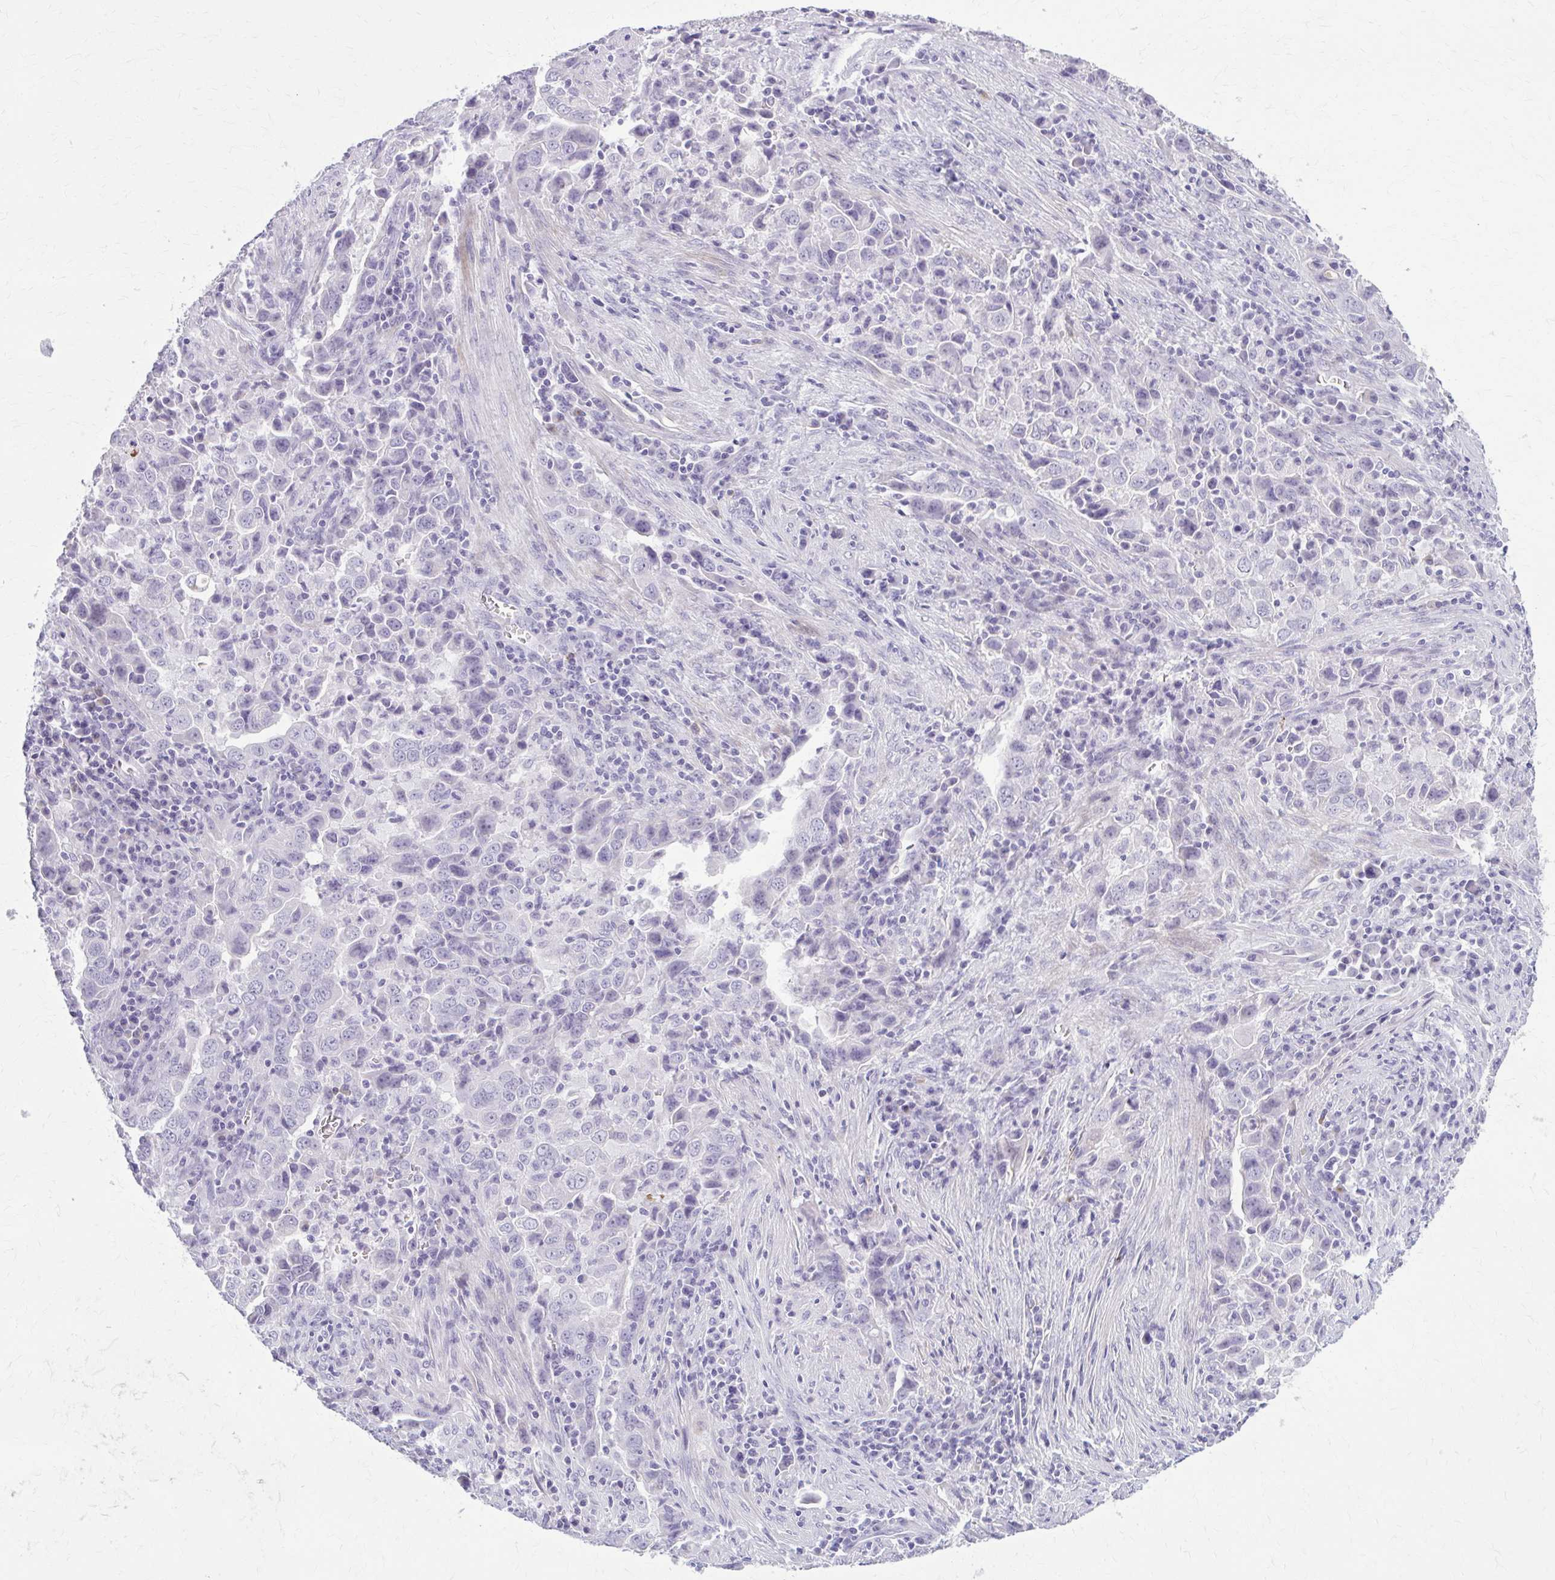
{"staining": {"intensity": "negative", "quantity": "none", "location": "none"}, "tissue": "lung cancer", "cell_type": "Tumor cells", "image_type": "cancer", "snomed": [{"axis": "morphology", "description": "Adenocarcinoma, NOS"}, {"axis": "topography", "description": "Lung"}], "caption": "High magnification brightfield microscopy of lung cancer stained with DAB (3,3'-diaminobenzidine) (brown) and counterstained with hematoxylin (blue): tumor cells show no significant staining.", "gene": "OR4B1", "patient": {"sex": "male", "age": 67}}